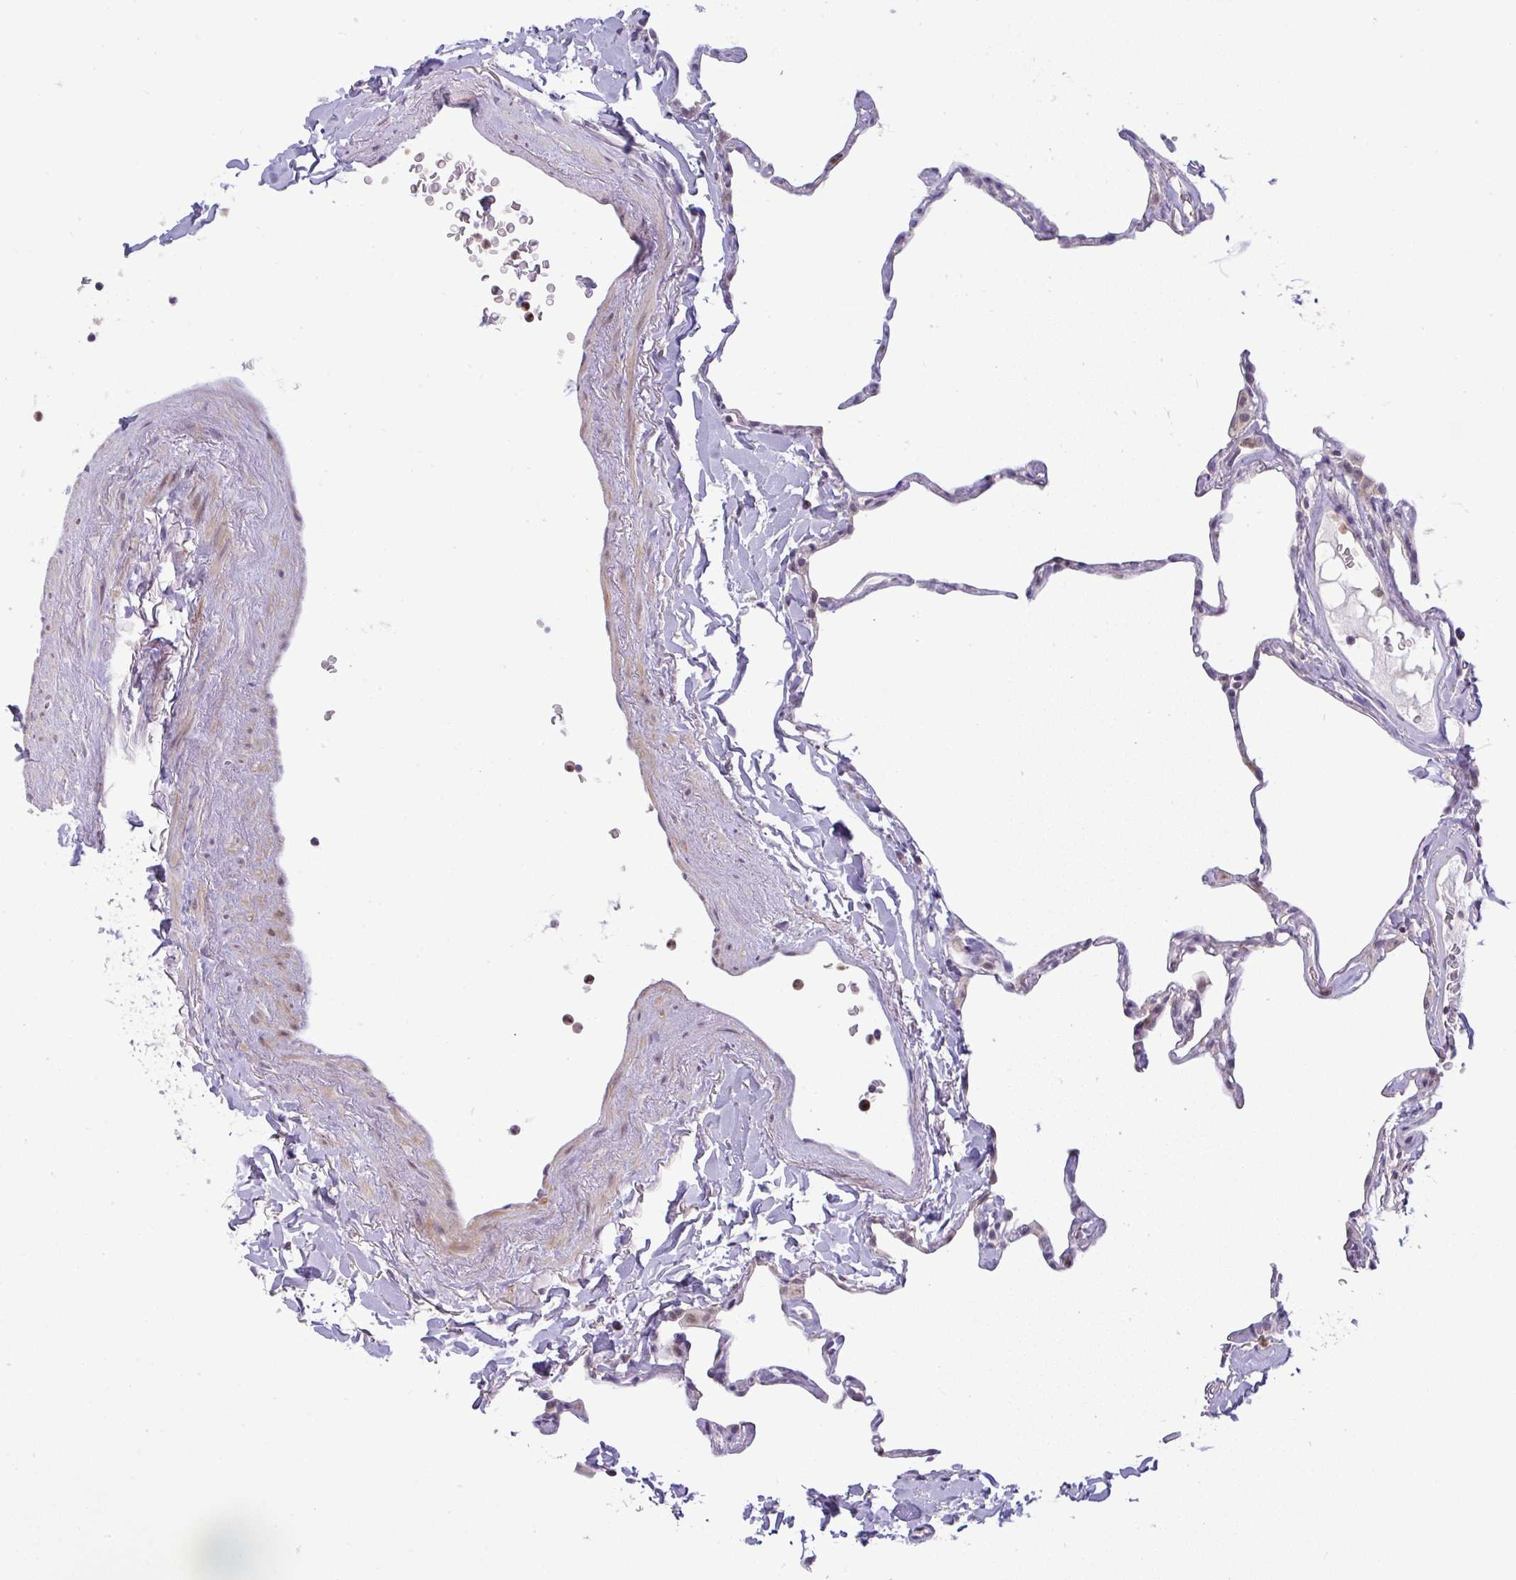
{"staining": {"intensity": "negative", "quantity": "none", "location": "none"}, "tissue": "lung", "cell_type": "Alveolar cells", "image_type": "normal", "snomed": [{"axis": "morphology", "description": "Normal tissue, NOS"}, {"axis": "topography", "description": "Lung"}], "caption": "Immunohistochemistry (IHC) of normal human lung reveals no staining in alveolar cells. (Immunohistochemistry, brightfield microscopy, high magnification).", "gene": "DZIP1", "patient": {"sex": "male", "age": 65}}